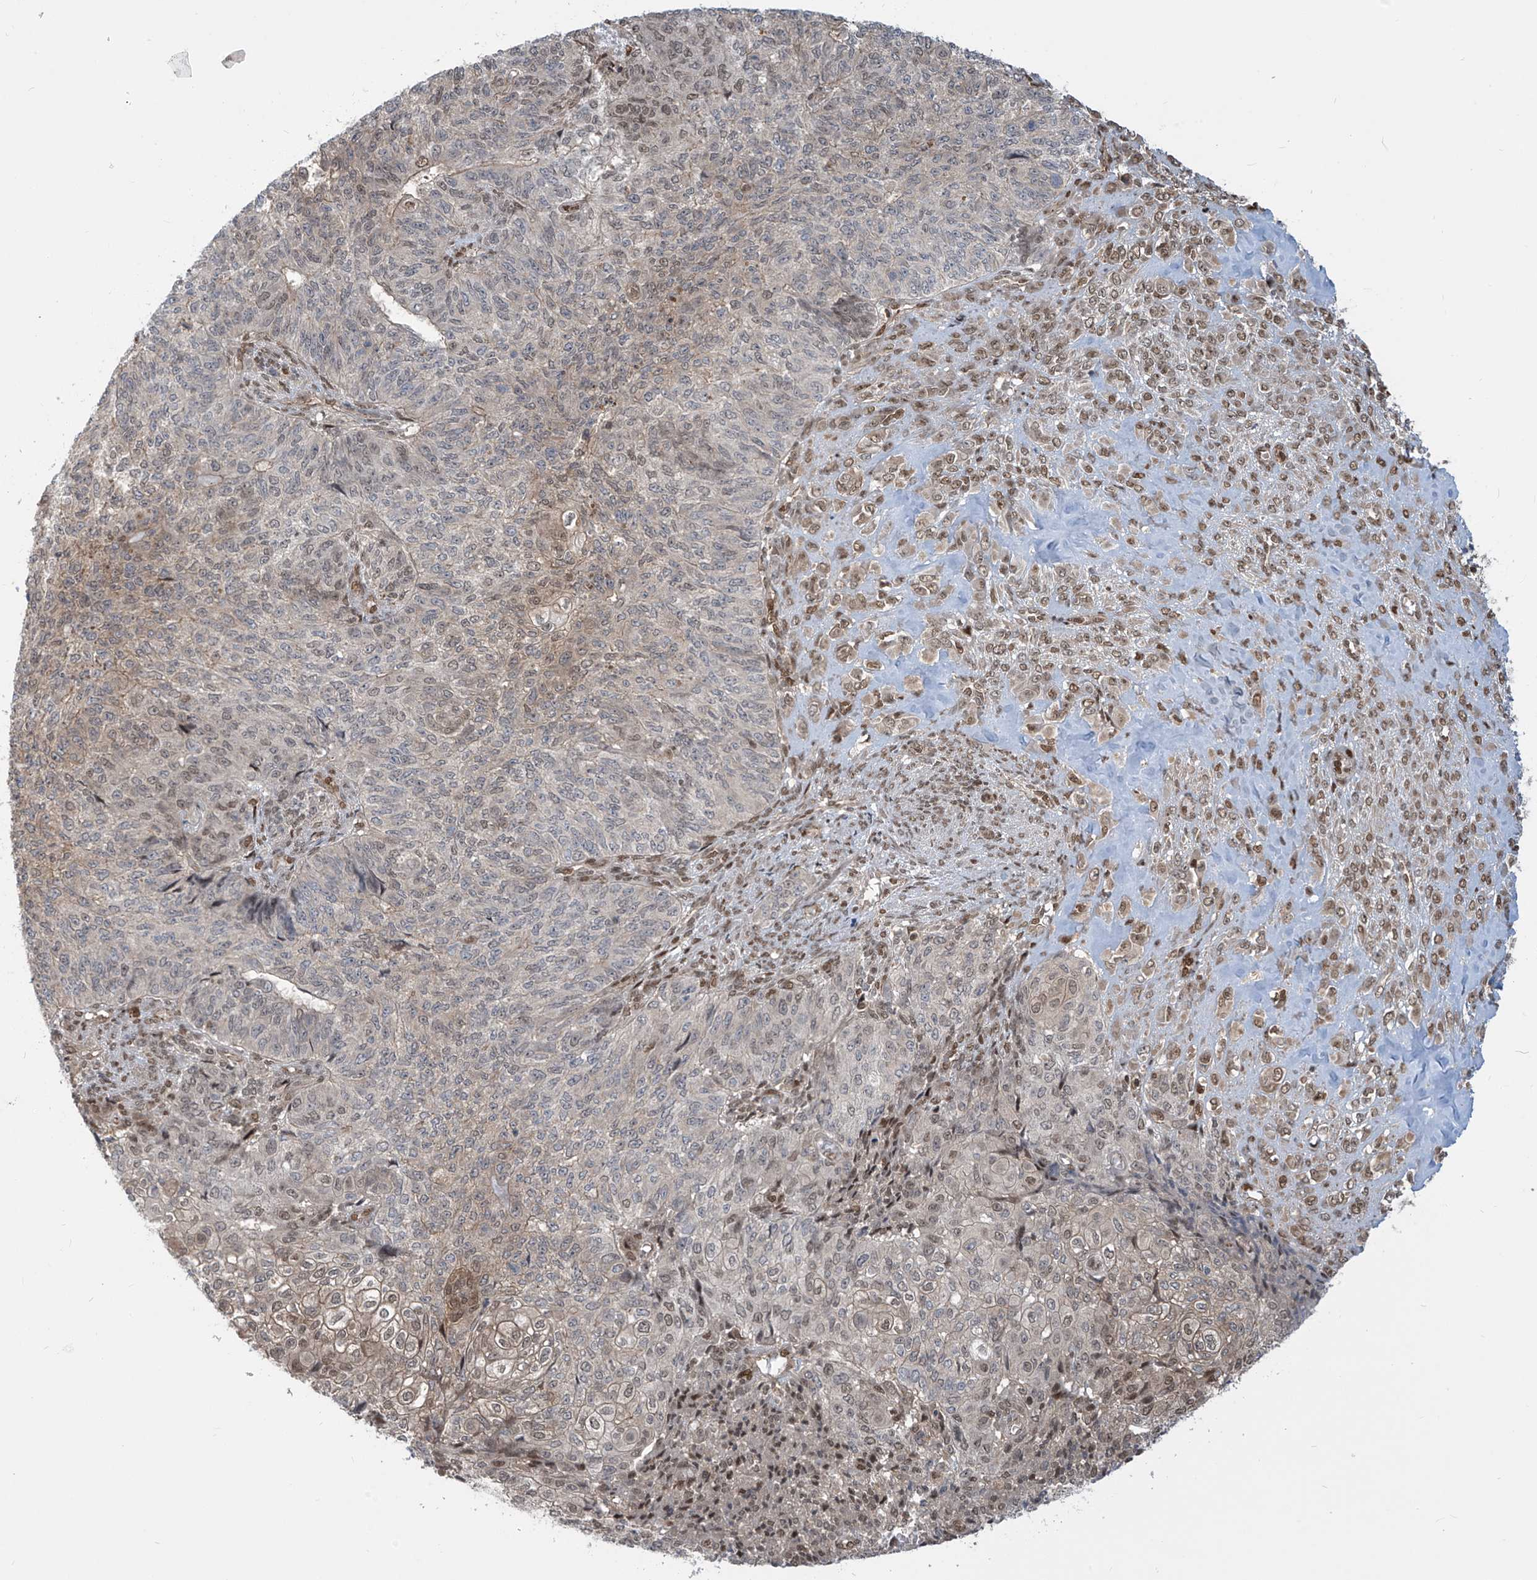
{"staining": {"intensity": "moderate", "quantity": "<25%", "location": "nuclear"}, "tissue": "endometrial cancer", "cell_type": "Tumor cells", "image_type": "cancer", "snomed": [{"axis": "morphology", "description": "Adenocarcinoma, NOS"}, {"axis": "topography", "description": "Endometrium"}], "caption": "Adenocarcinoma (endometrial) tissue exhibits moderate nuclear staining in about <25% of tumor cells, visualized by immunohistochemistry.", "gene": "LAGE3", "patient": {"sex": "female", "age": 32}}